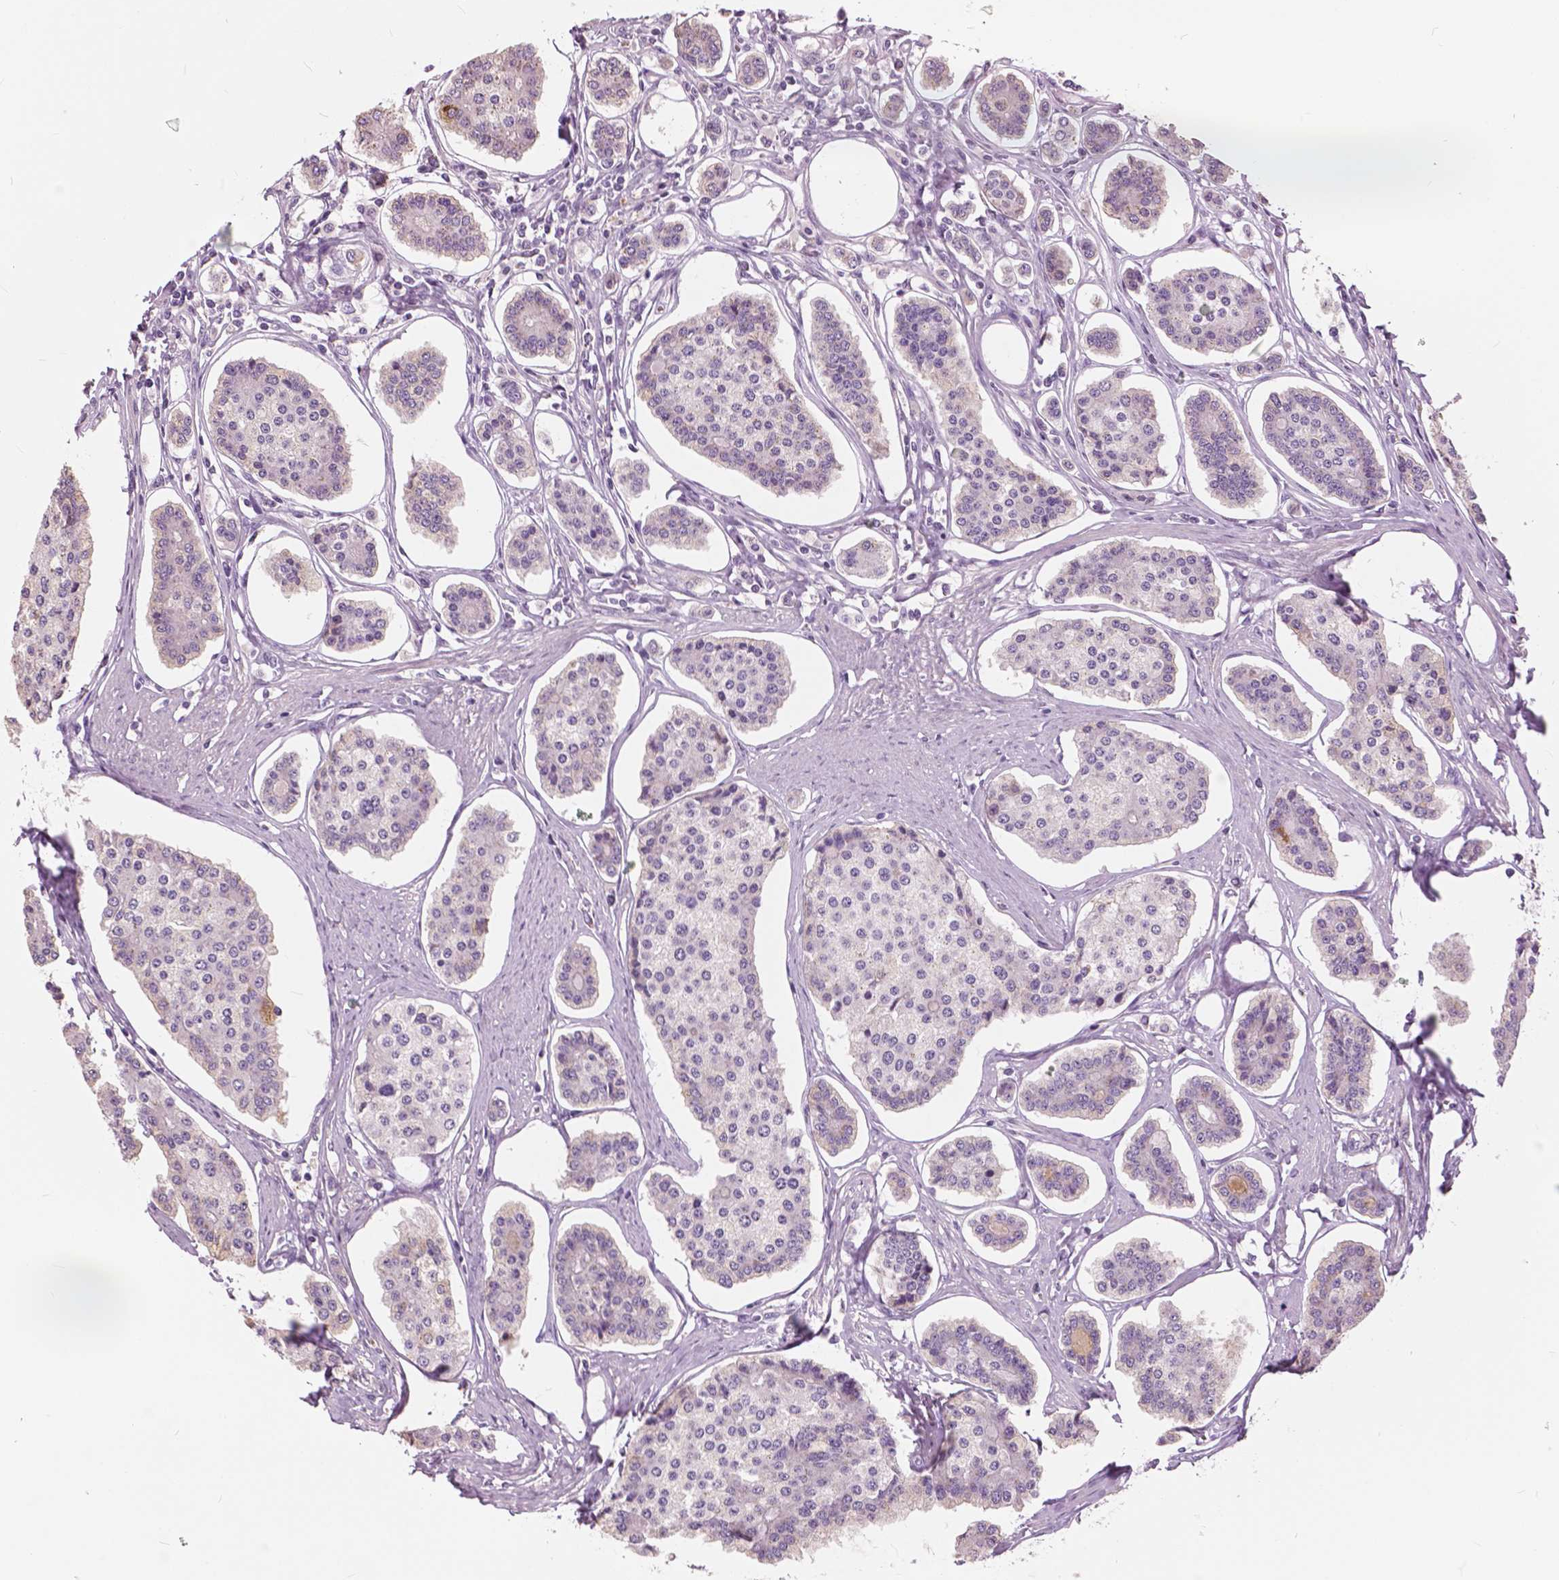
{"staining": {"intensity": "negative", "quantity": "none", "location": "none"}, "tissue": "carcinoid", "cell_type": "Tumor cells", "image_type": "cancer", "snomed": [{"axis": "morphology", "description": "Carcinoid, malignant, NOS"}, {"axis": "topography", "description": "Small intestine"}], "caption": "Human carcinoid stained for a protein using IHC demonstrates no expression in tumor cells.", "gene": "SERPINI1", "patient": {"sex": "female", "age": 65}}